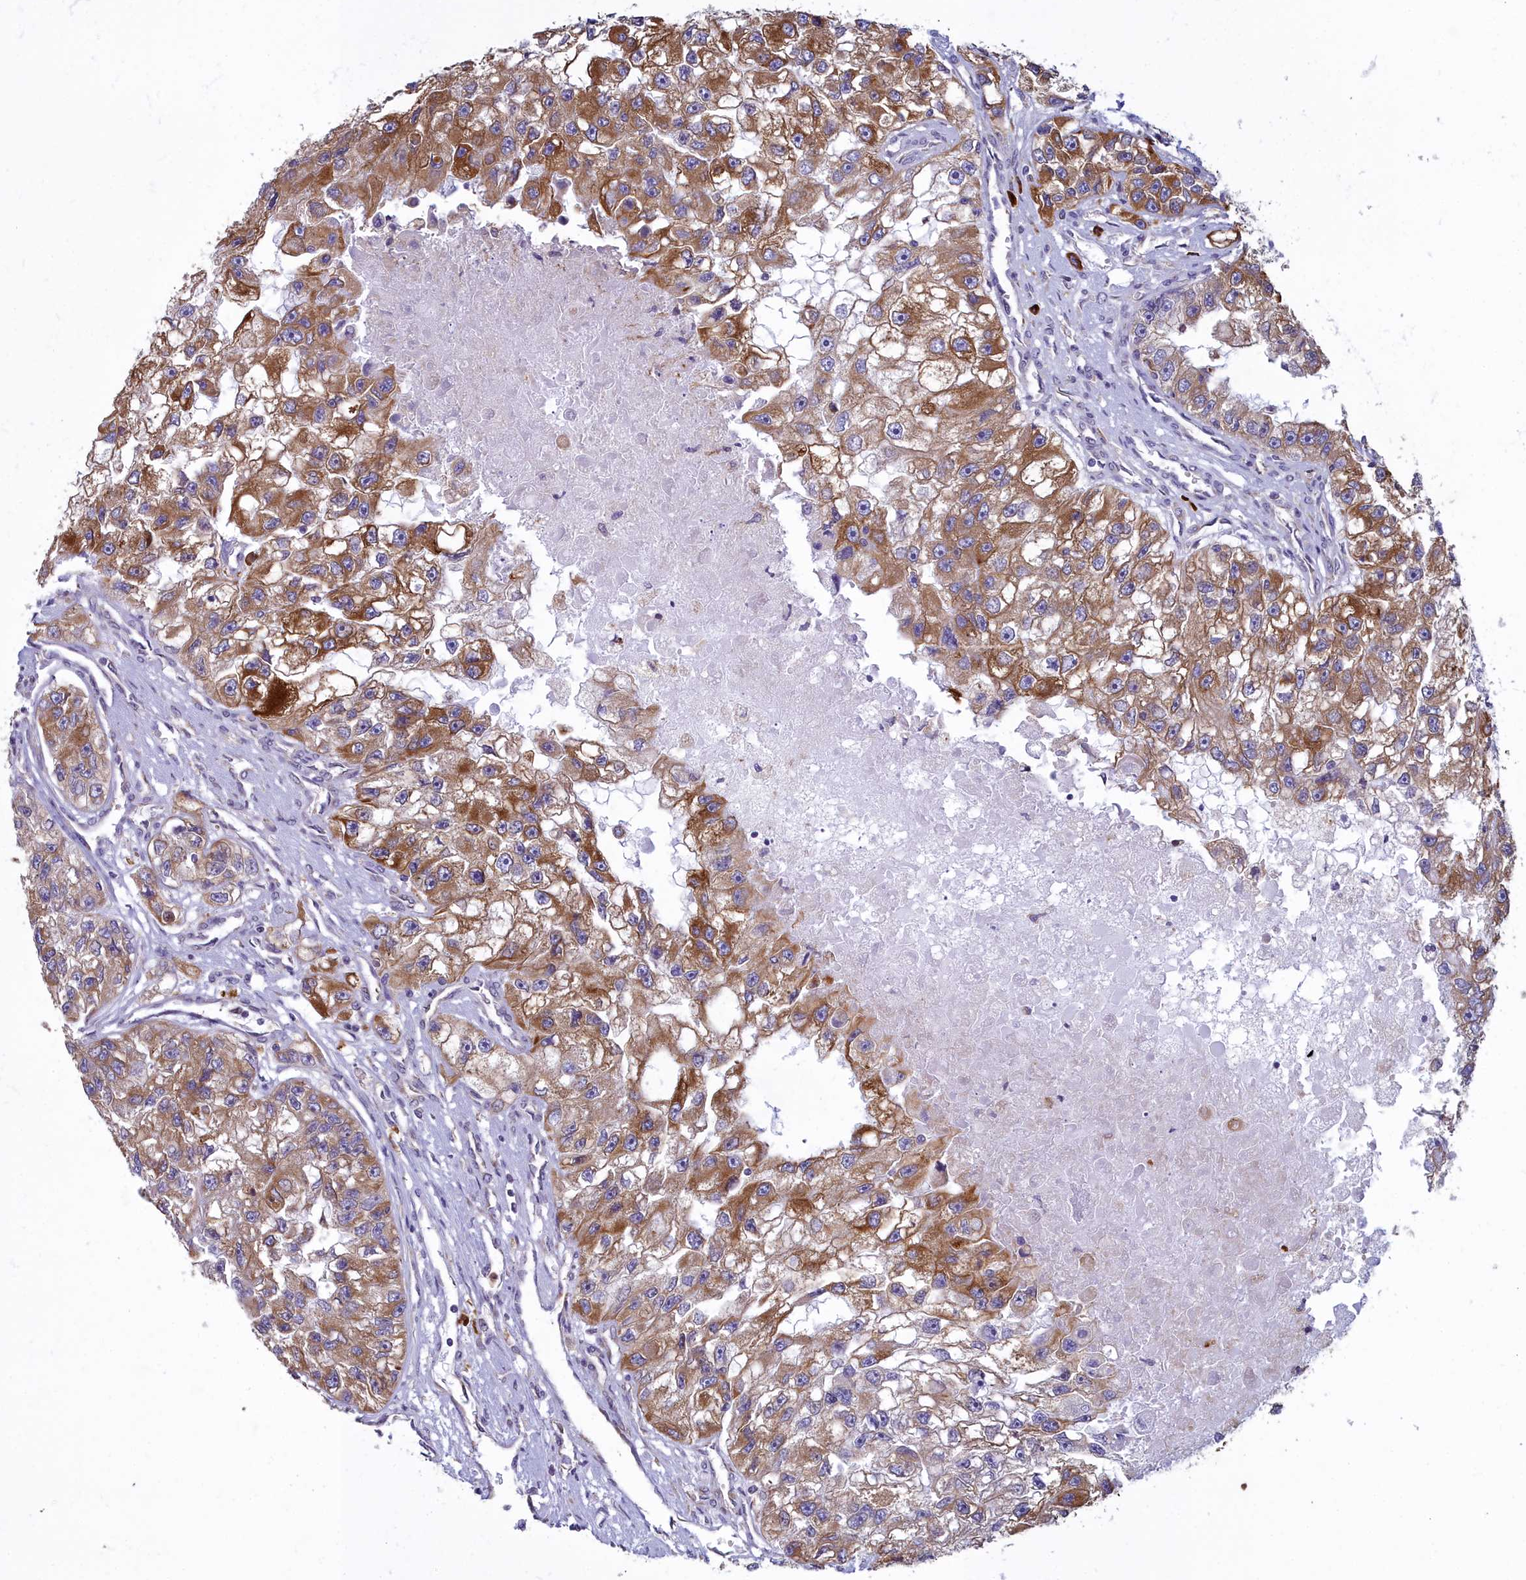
{"staining": {"intensity": "strong", "quantity": ">75%", "location": "cytoplasmic/membranous"}, "tissue": "renal cancer", "cell_type": "Tumor cells", "image_type": "cancer", "snomed": [{"axis": "morphology", "description": "Adenocarcinoma, NOS"}, {"axis": "topography", "description": "Kidney"}], "caption": "Adenocarcinoma (renal) tissue displays strong cytoplasmic/membranous expression in about >75% of tumor cells, visualized by immunohistochemistry. The protein is stained brown, and the nuclei are stained in blue (DAB (3,3'-diaminobenzidine) IHC with brightfield microscopy, high magnification).", "gene": "HM13", "patient": {"sex": "male", "age": 63}}